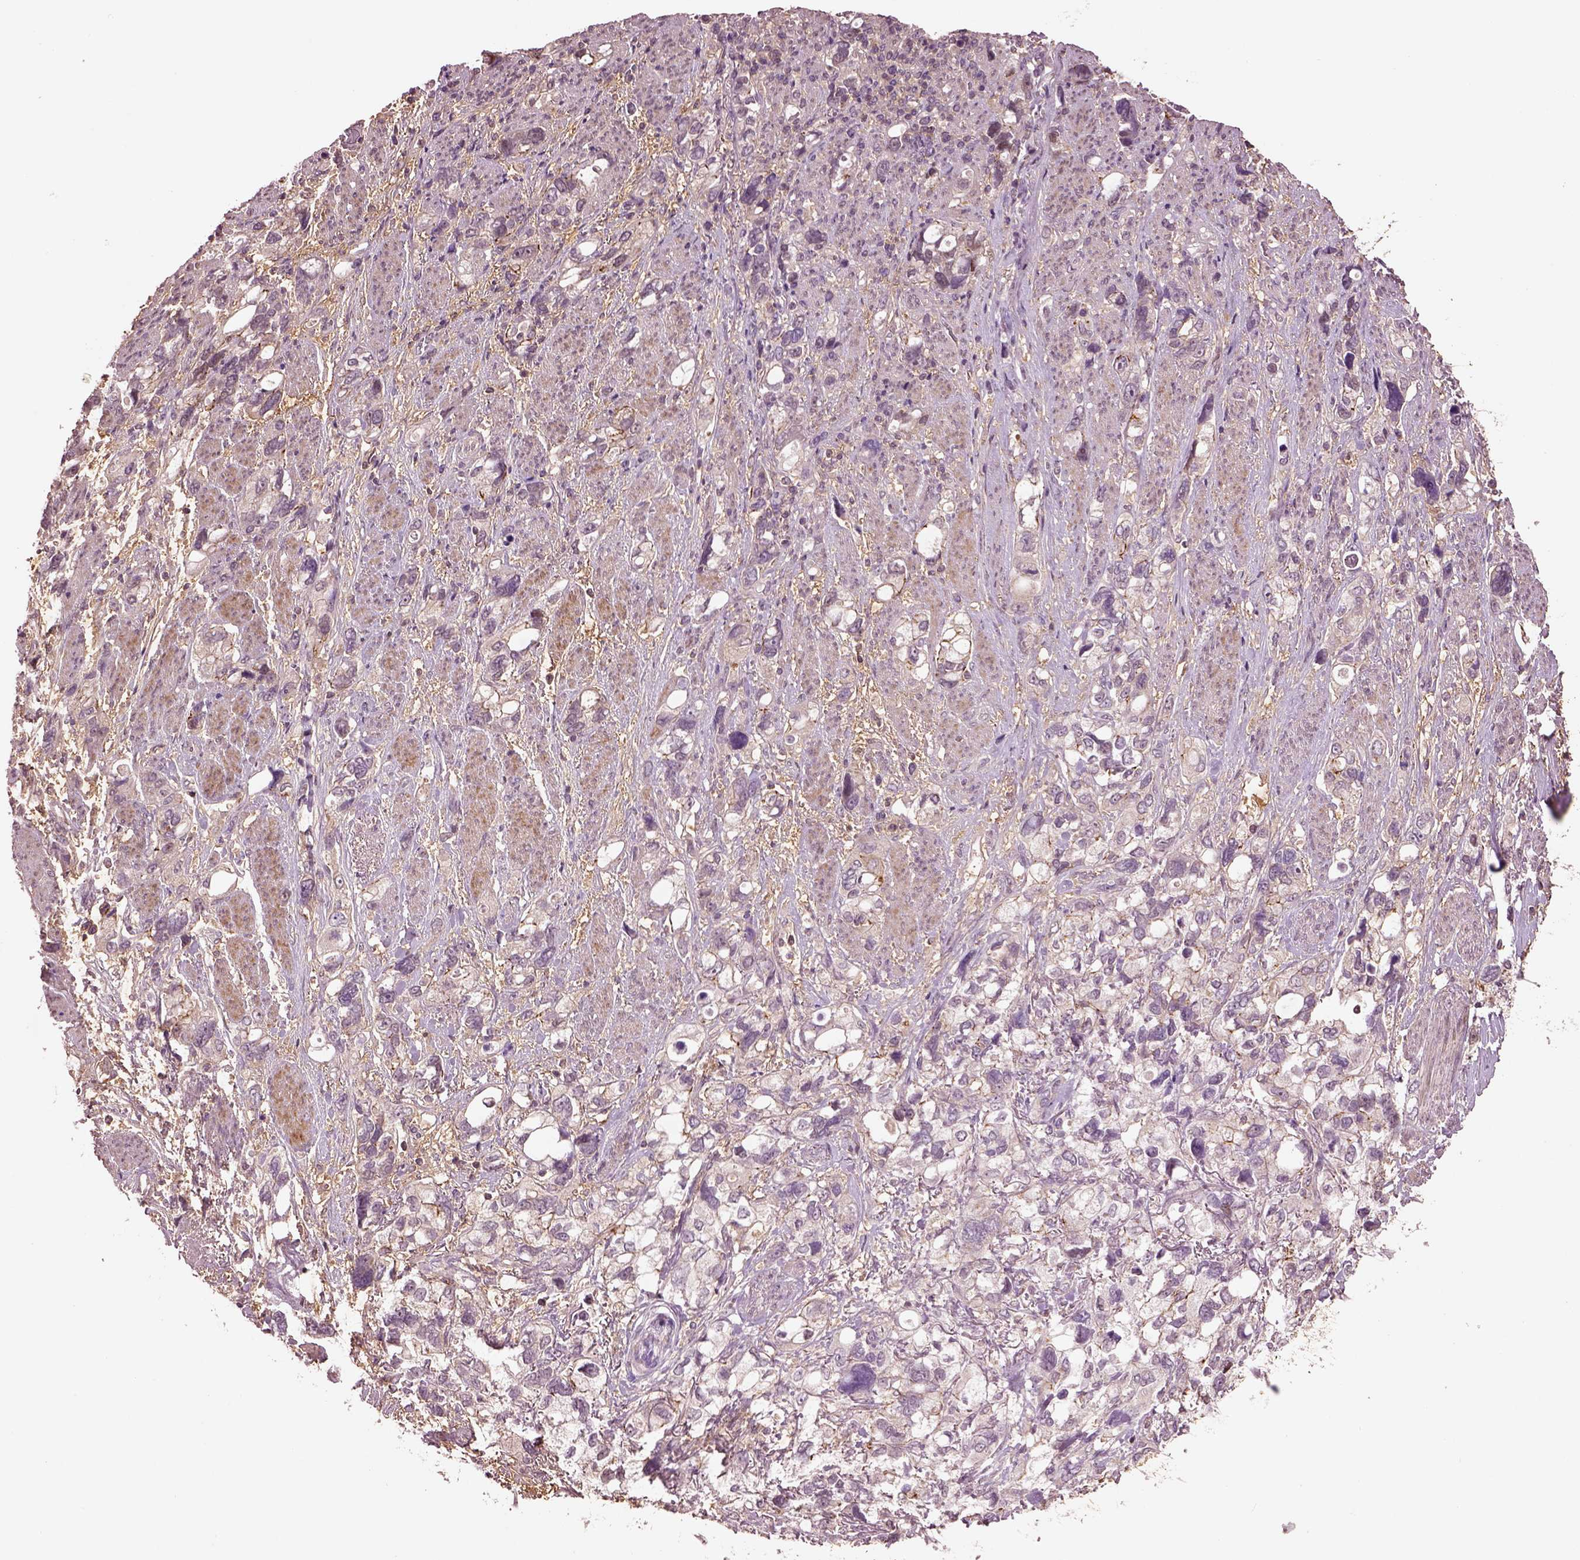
{"staining": {"intensity": "negative", "quantity": "none", "location": "none"}, "tissue": "stomach cancer", "cell_type": "Tumor cells", "image_type": "cancer", "snomed": [{"axis": "morphology", "description": "Adenocarcinoma, NOS"}, {"axis": "topography", "description": "Stomach, upper"}], "caption": "Immunohistochemistry of adenocarcinoma (stomach) displays no expression in tumor cells.", "gene": "MTHFS", "patient": {"sex": "female", "age": 81}}